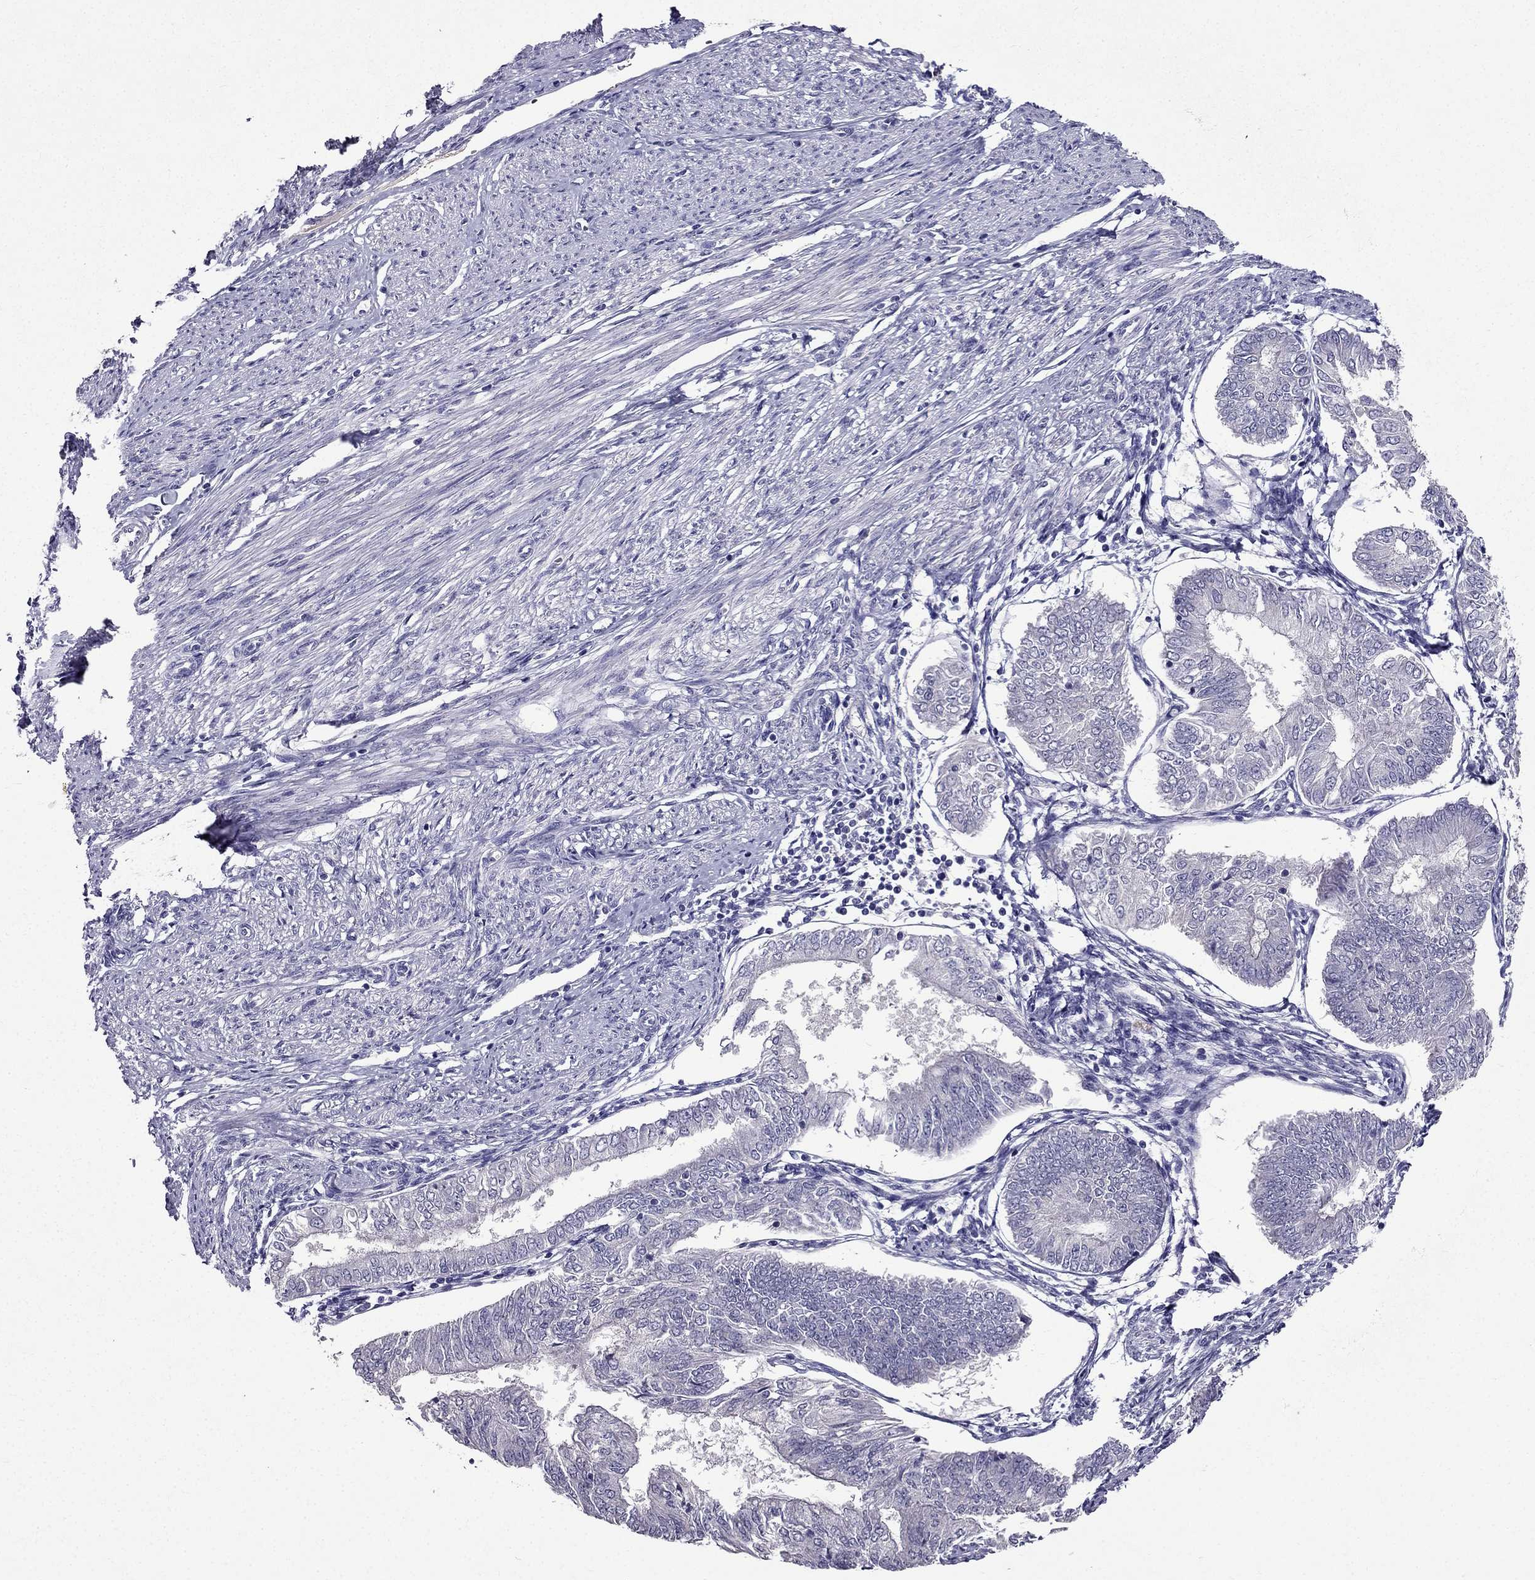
{"staining": {"intensity": "negative", "quantity": "none", "location": "none"}, "tissue": "endometrial cancer", "cell_type": "Tumor cells", "image_type": "cancer", "snomed": [{"axis": "morphology", "description": "Adenocarcinoma, NOS"}, {"axis": "topography", "description": "Endometrium"}], "caption": "Tumor cells show no significant protein staining in endometrial cancer (adenocarcinoma).", "gene": "DUSP15", "patient": {"sex": "female", "age": 58}}